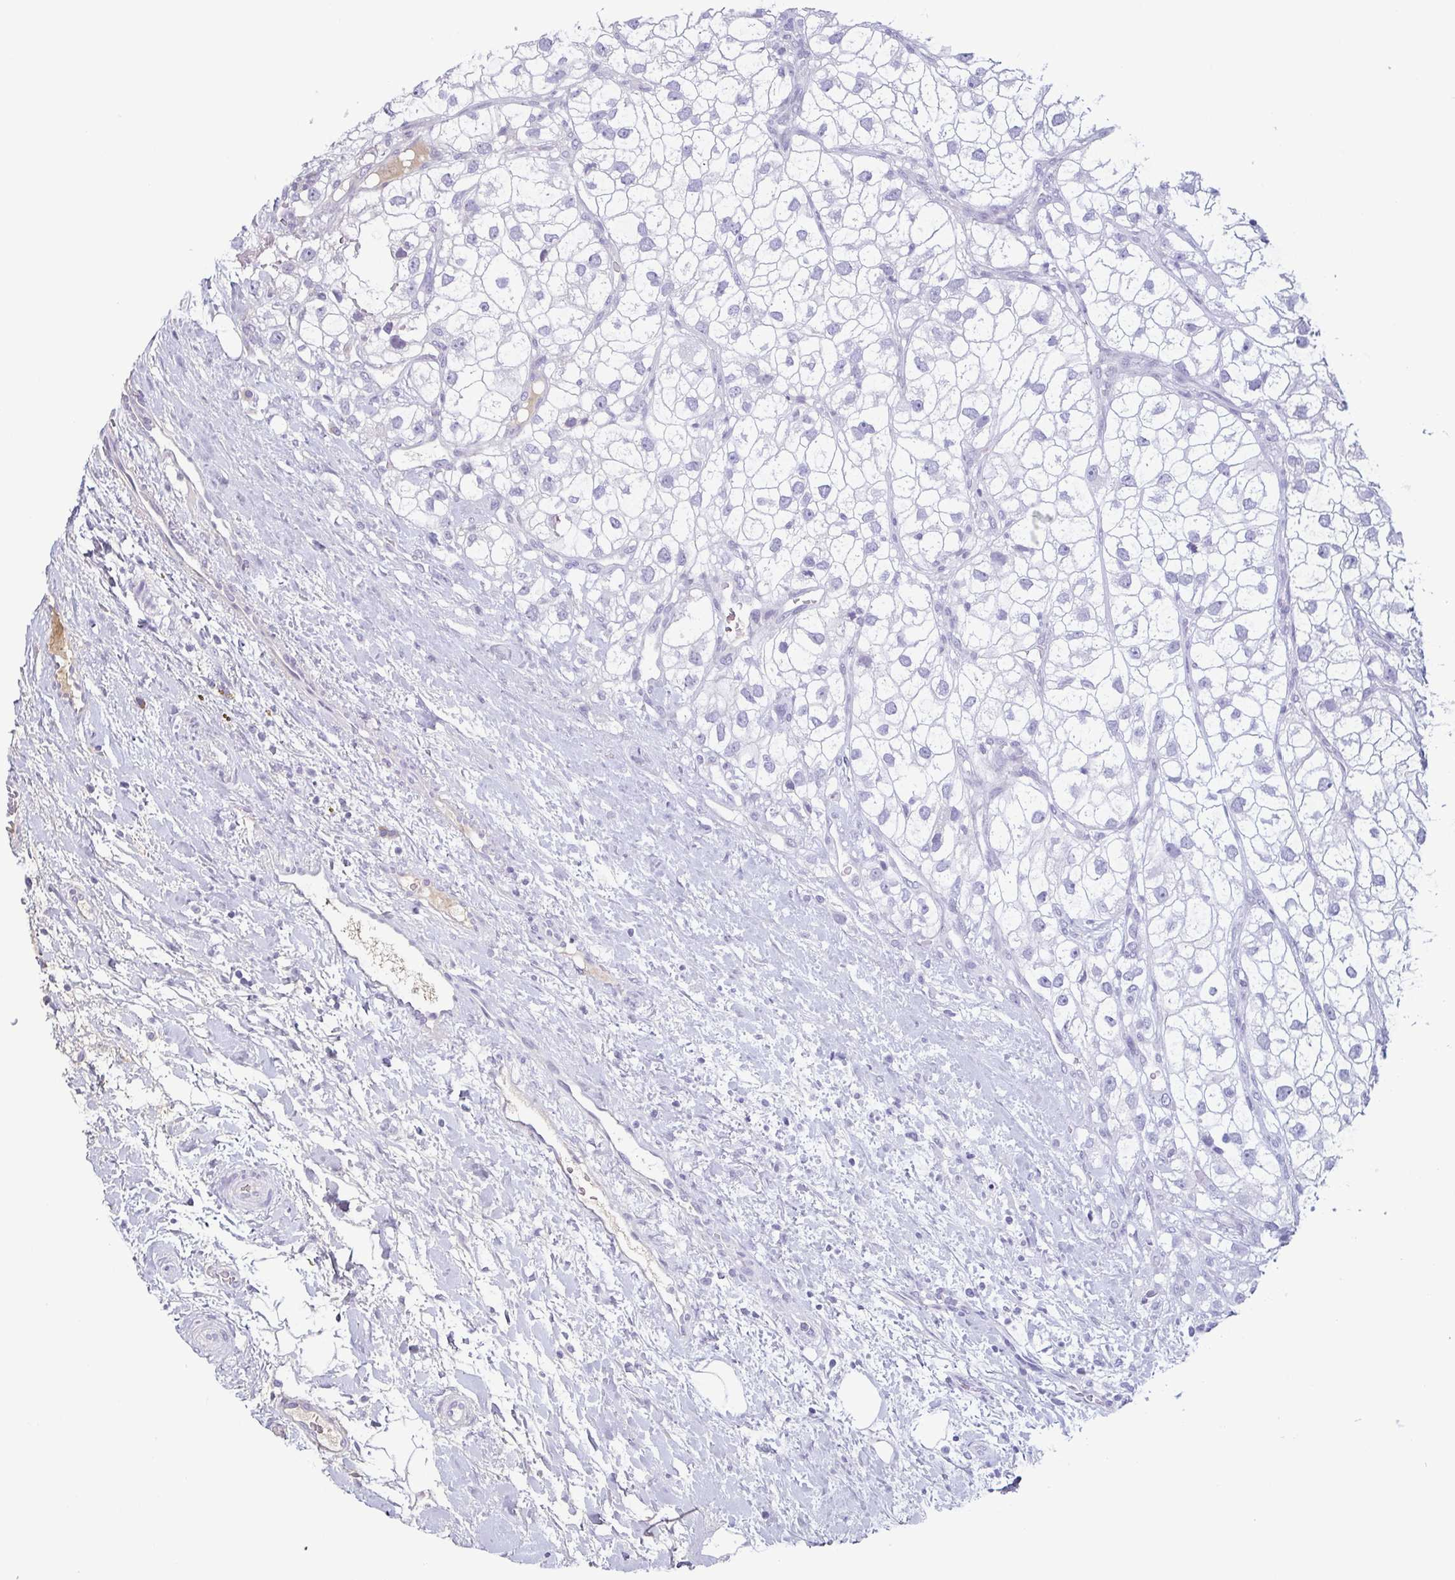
{"staining": {"intensity": "negative", "quantity": "none", "location": "none"}, "tissue": "renal cancer", "cell_type": "Tumor cells", "image_type": "cancer", "snomed": [{"axis": "morphology", "description": "Adenocarcinoma, NOS"}, {"axis": "topography", "description": "Kidney"}], "caption": "High power microscopy micrograph of an immunohistochemistry photomicrograph of renal adenocarcinoma, revealing no significant positivity in tumor cells.", "gene": "ECM1", "patient": {"sex": "male", "age": 59}}